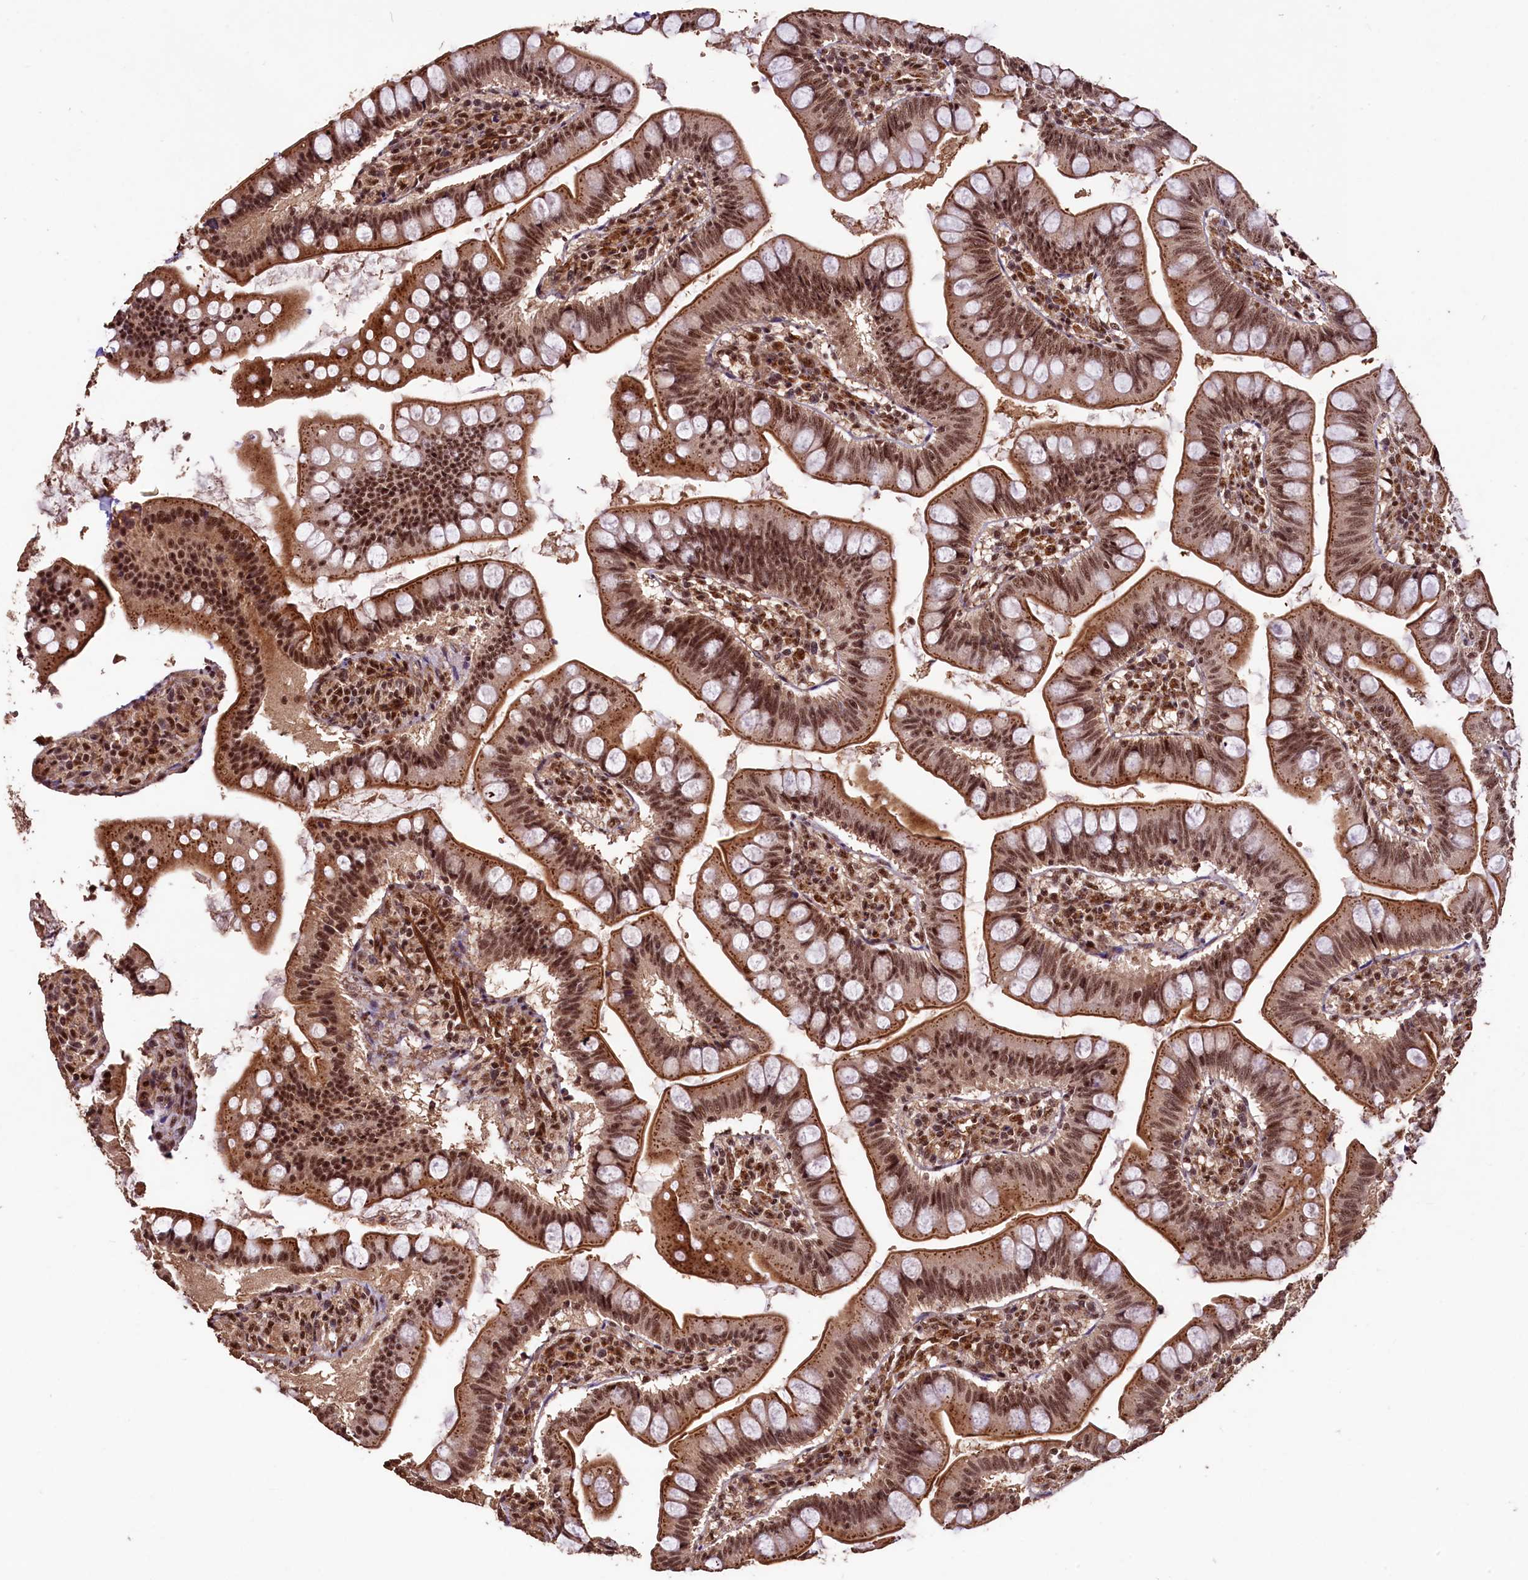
{"staining": {"intensity": "moderate", "quantity": ">75%", "location": "cytoplasmic/membranous,nuclear"}, "tissue": "small intestine", "cell_type": "Glandular cells", "image_type": "normal", "snomed": [{"axis": "morphology", "description": "Normal tissue, NOS"}, {"axis": "topography", "description": "Small intestine"}], "caption": "An image showing moderate cytoplasmic/membranous,nuclear staining in about >75% of glandular cells in unremarkable small intestine, as visualized by brown immunohistochemical staining.", "gene": "SFSWAP", "patient": {"sex": "male", "age": 7}}